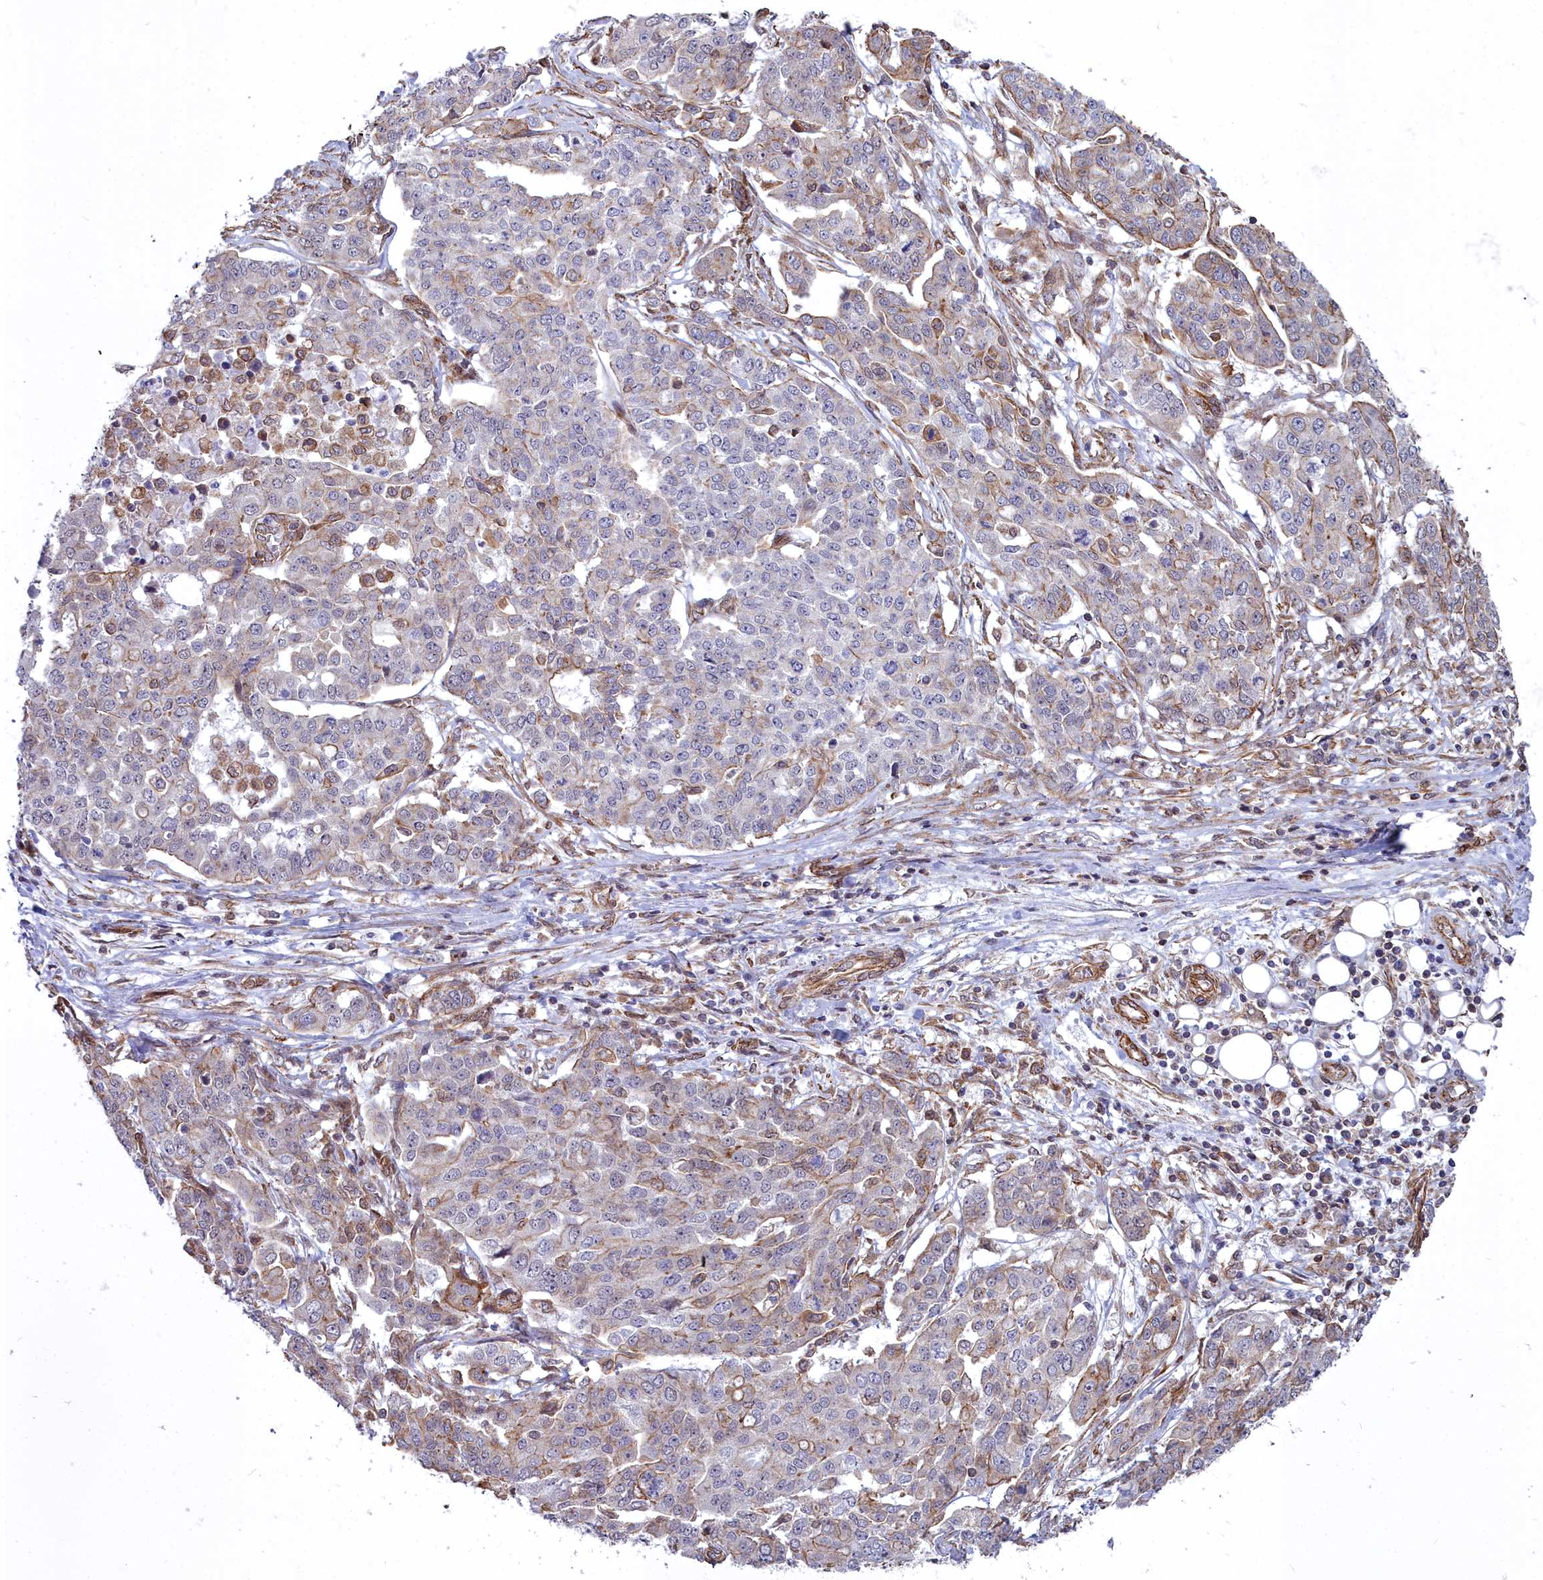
{"staining": {"intensity": "weak", "quantity": "<25%", "location": "cytoplasmic/membranous"}, "tissue": "ovarian cancer", "cell_type": "Tumor cells", "image_type": "cancer", "snomed": [{"axis": "morphology", "description": "Cystadenocarcinoma, serous, NOS"}, {"axis": "topography", "description": "Soft tissue"}, {"axis": "topography", "description": "Ovary"}], "caption": "Tumor cells are negative for protein expression in human ovarian serous cystadenocarcinoma. (Stains: DAB (3,3'-diaminobenzidine) immunohistochemistry (IHC) with hematoxylin counter stain, Microscopy: brightfield microscopy at high magnification).", "gene": "YJU2", "patient": {"sex": "female", "age": 57}}